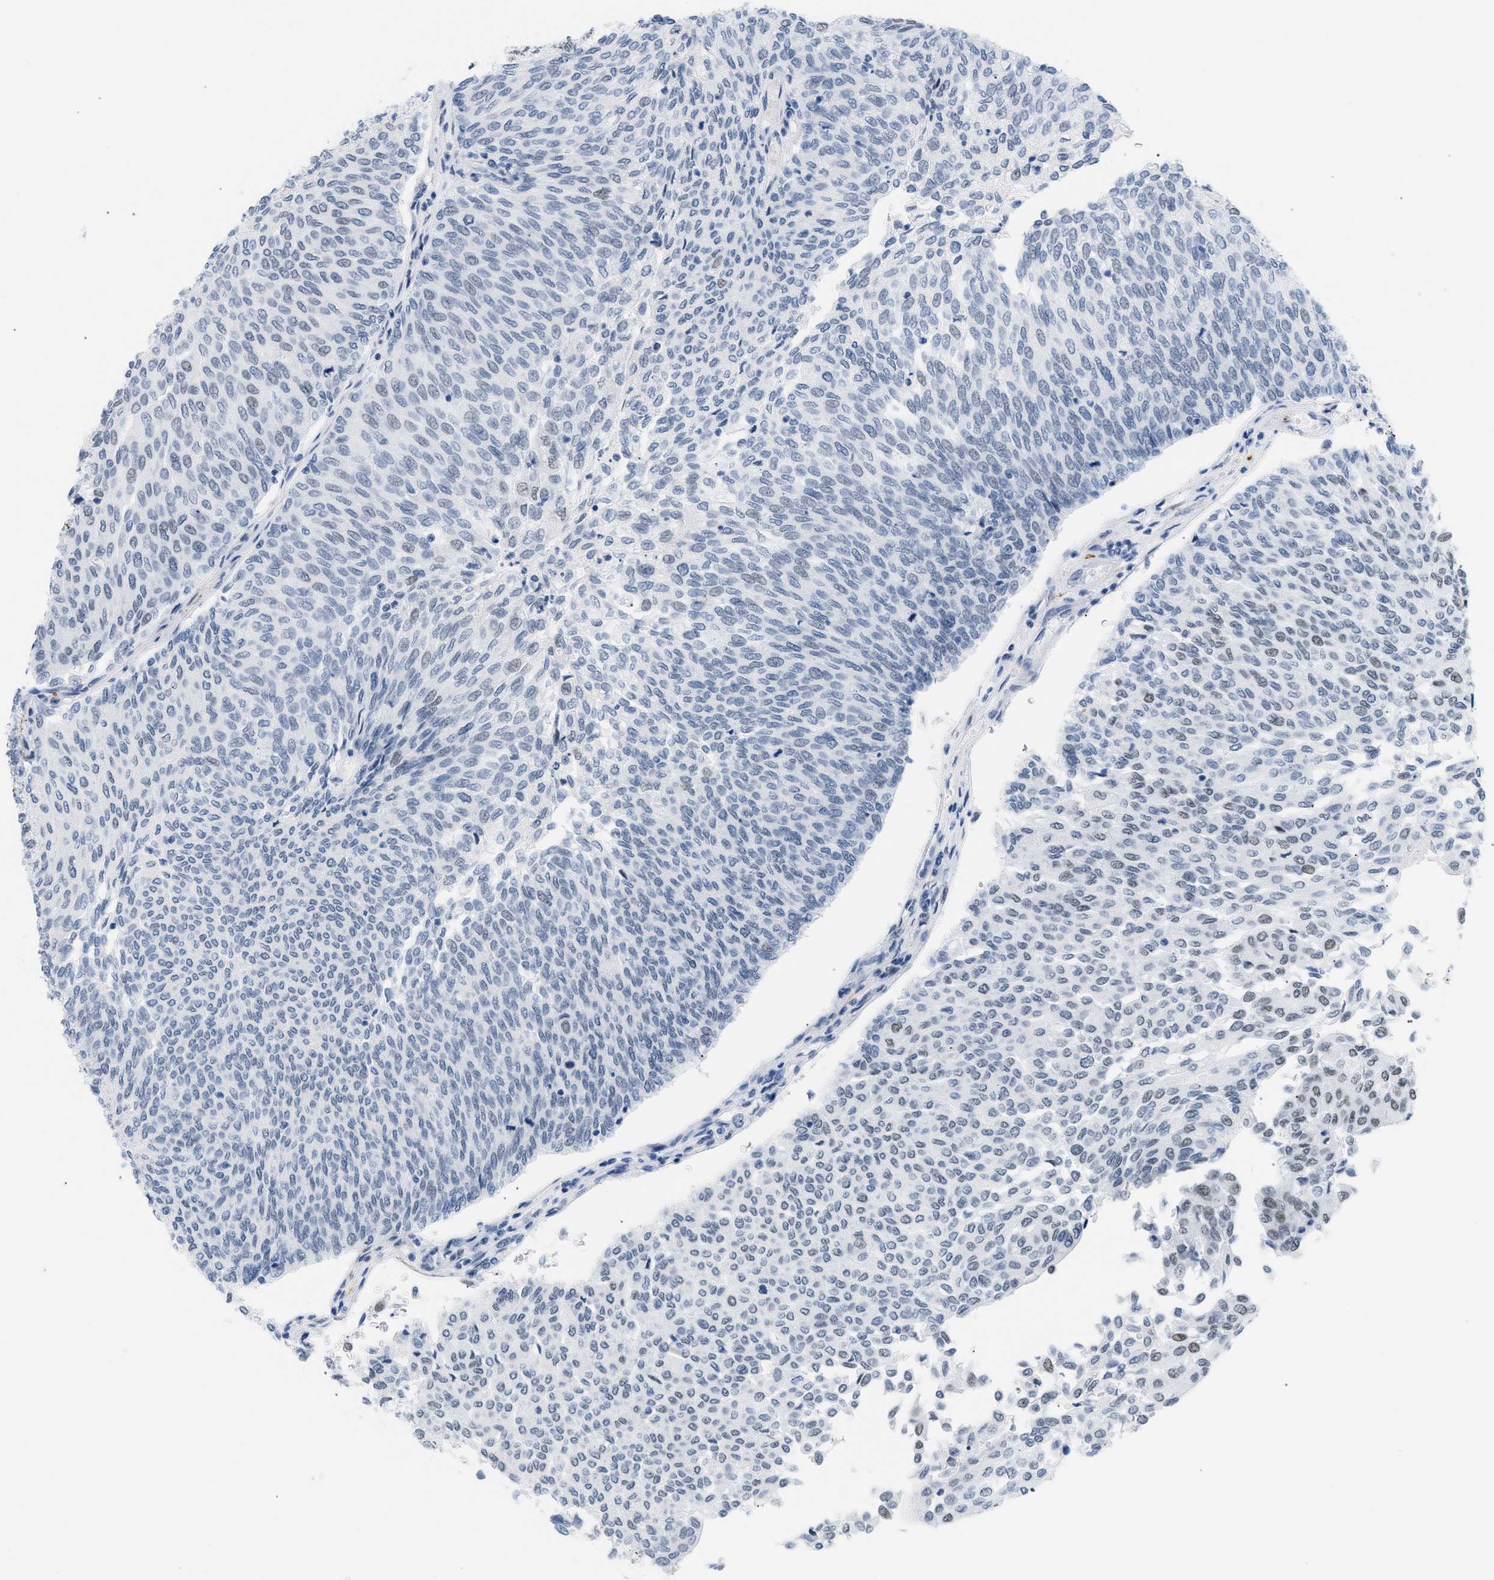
{"staining": {"intensity": "negative", "quantity": "none", "location": "none"}, "tissue": "urothelial cancer", "cell_type": "Tumor cells", "image_type": "cancer", "snomed": [{"axis": "morphology", "description": "Urothelial carcinoma, Low grade"}, {"axis": "topography", "description": "Urinary bladder"}], "caption": "Immunohistochemistry of urothelial cancer exhibits no expression in tumor cells. (Stains: DAB (3,3'-diaminobenzidine) immunohistochemistry (IHC) with hematoxylin counter stain, Microscopy: brightfield microscopy at high magnification).", "gene": "ELN", "patient": {"sex": "female", "age": 79}}